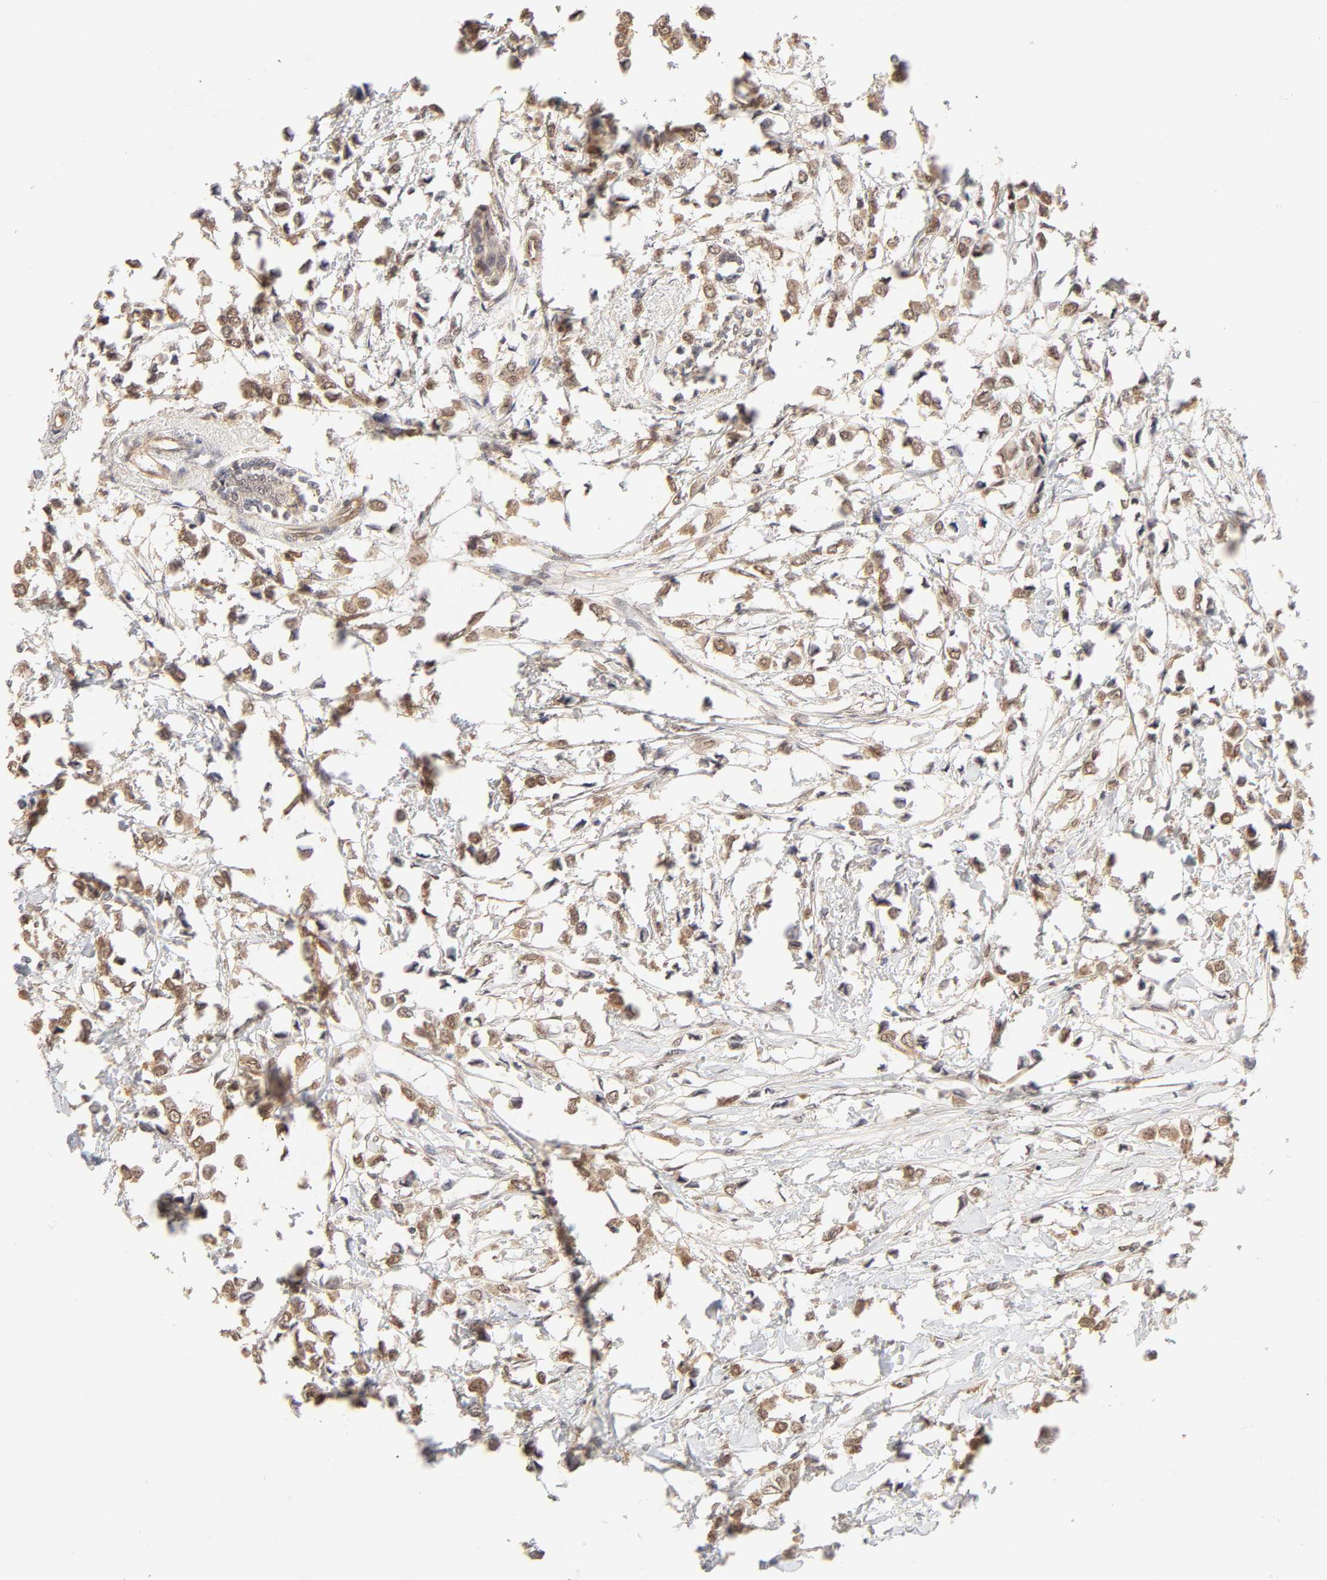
{"staining": {"intensity": "moderate", "quantity": ">75%", "location": "cytoplasmic/membranous"}, "tissue": "breast cancer", "cell_type": "Tumor cells", "image_type": "cancer", "snomed": [{"axis": "morphology", "description": "Lobular carcinoma"}, {"axis": "topography", "description": "Breast"}], "caption": "A medium amount of moderate cytoplasmic/membranous expression is seen in approximately >75% of tumor cells in breast lobular carcinoma tissue.", "gene": "MAPK1", "patient": {"sex": "female", "age": 51}}